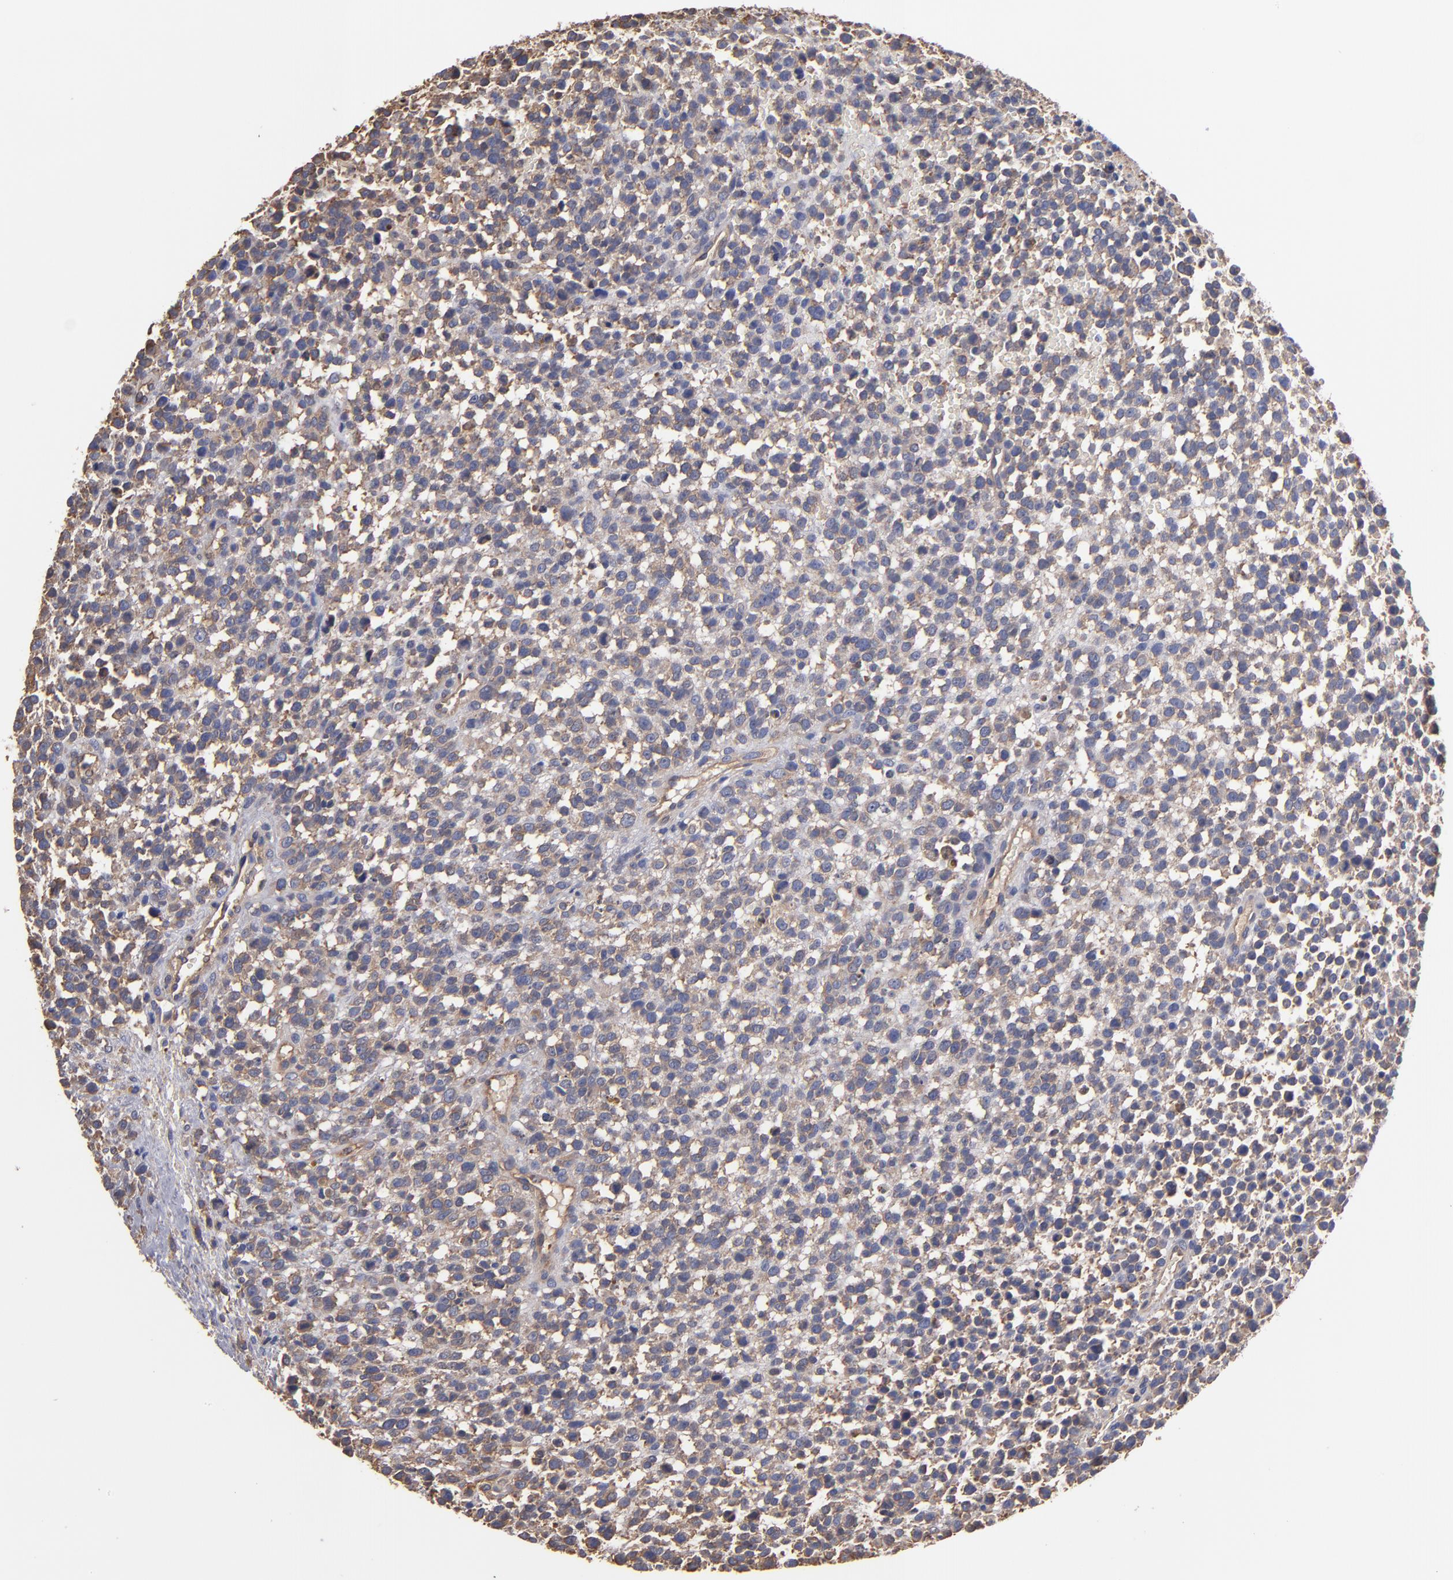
{"staining": {"intensity": "weak", "quantity": "<25%", "location": "cytoplasmic/membranous"}, "tissue": "glioma", "cell_type": "Tumor cells", "image_type": "cancer", "snomed": [{"axis": "morphology", "description": "Glioma, malignant, High grade"}, {"axis": "topography", "description": "Brain"}], "caption": "Glioma was stained to show a protein in brown. There is no significant expression in tumor cells.", "gene": "ESYT2", "patient": {"sex": "male", "age": 66}}